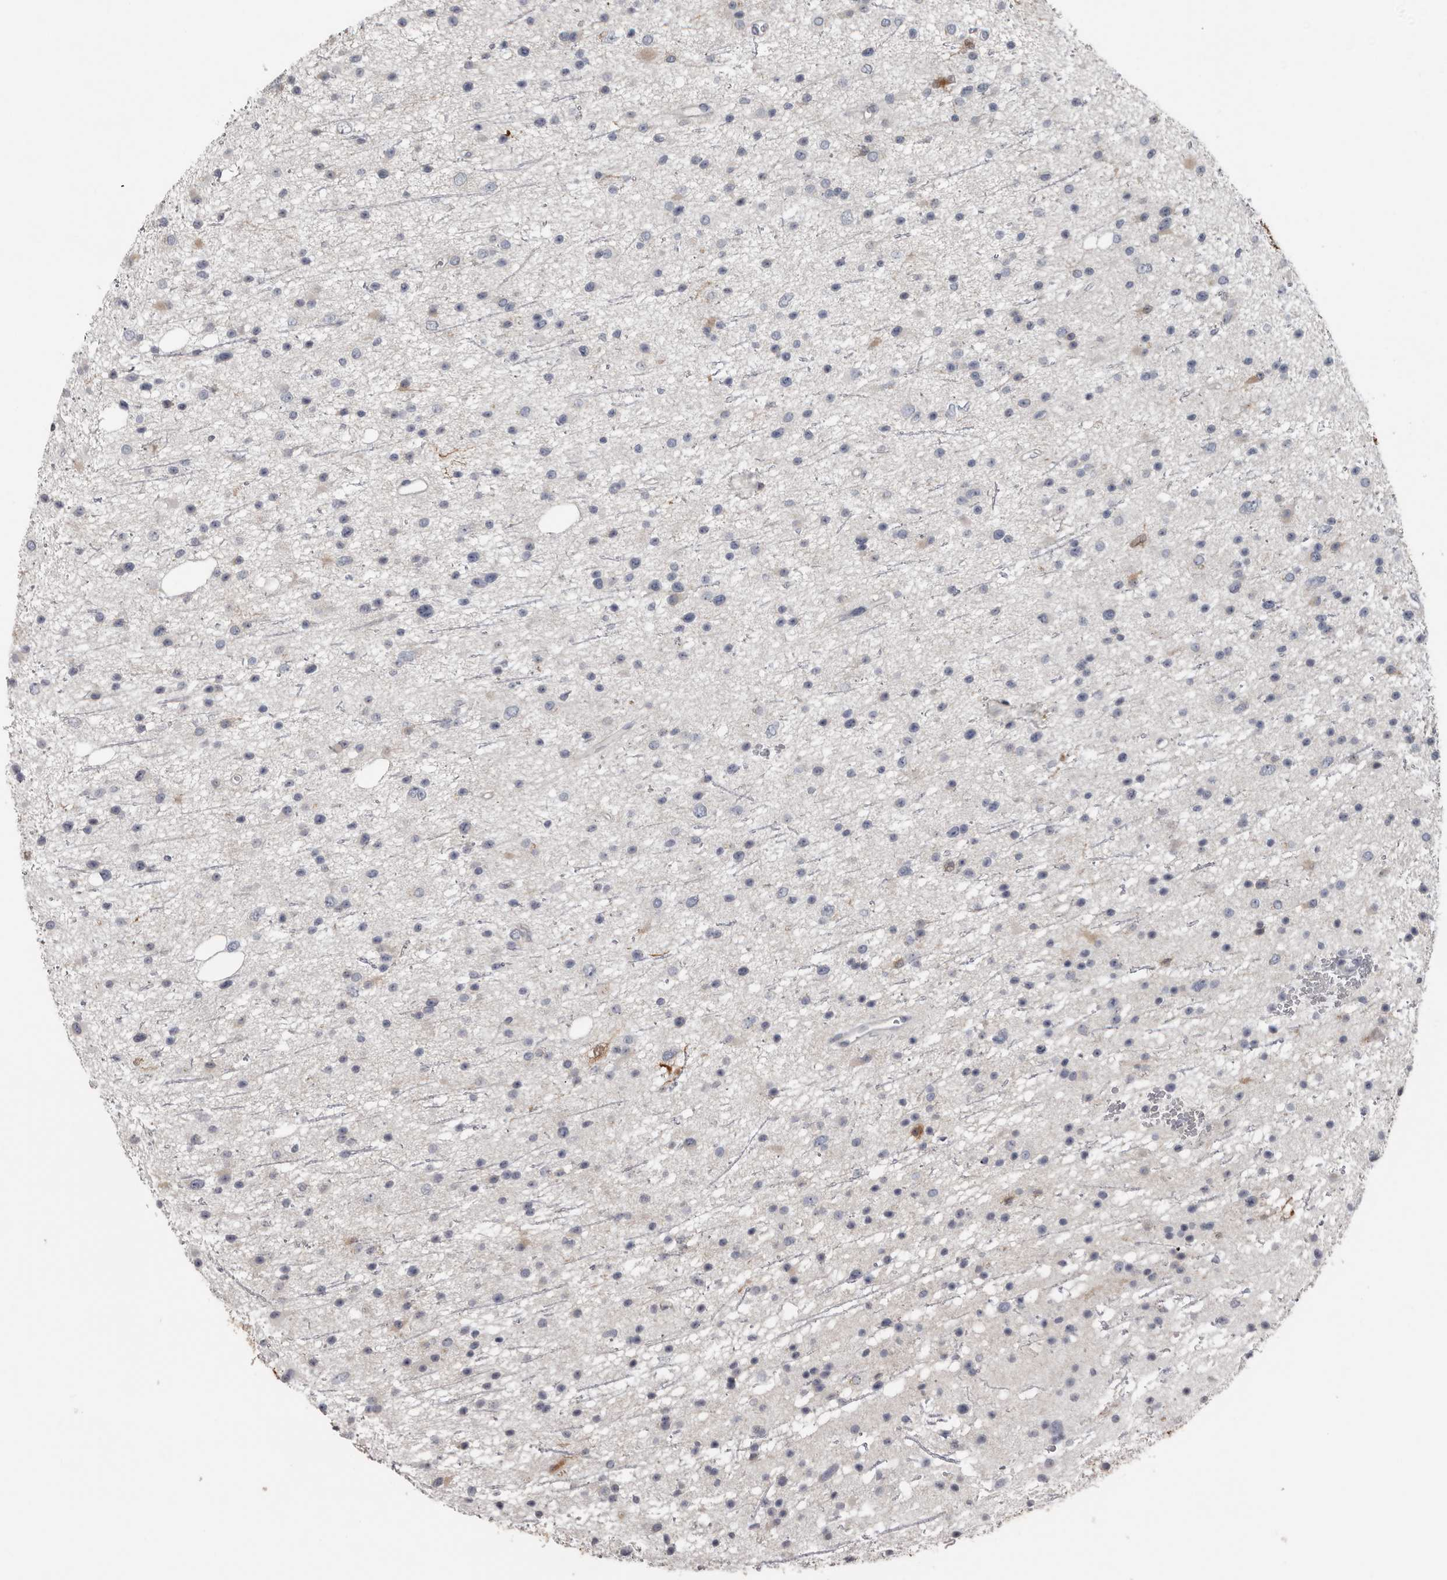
{"staining": {"intensity": "negative", "quantity": "none", "location": "none"}, "tissue": "glioma", "cell_type": "Tumor cells", "image_type": "cancer", "snomed": [{"axis": "morphology", "description": "Glioma, malignant, Low grade"}, {"axis": "topography", "description": "Cerebral cortex"}], "caption": "Micrograph shows no protein expression in tumor cells of glioma tissue.", "gene": "FABP7", "patient": {"sex": "female", "age": 39}}